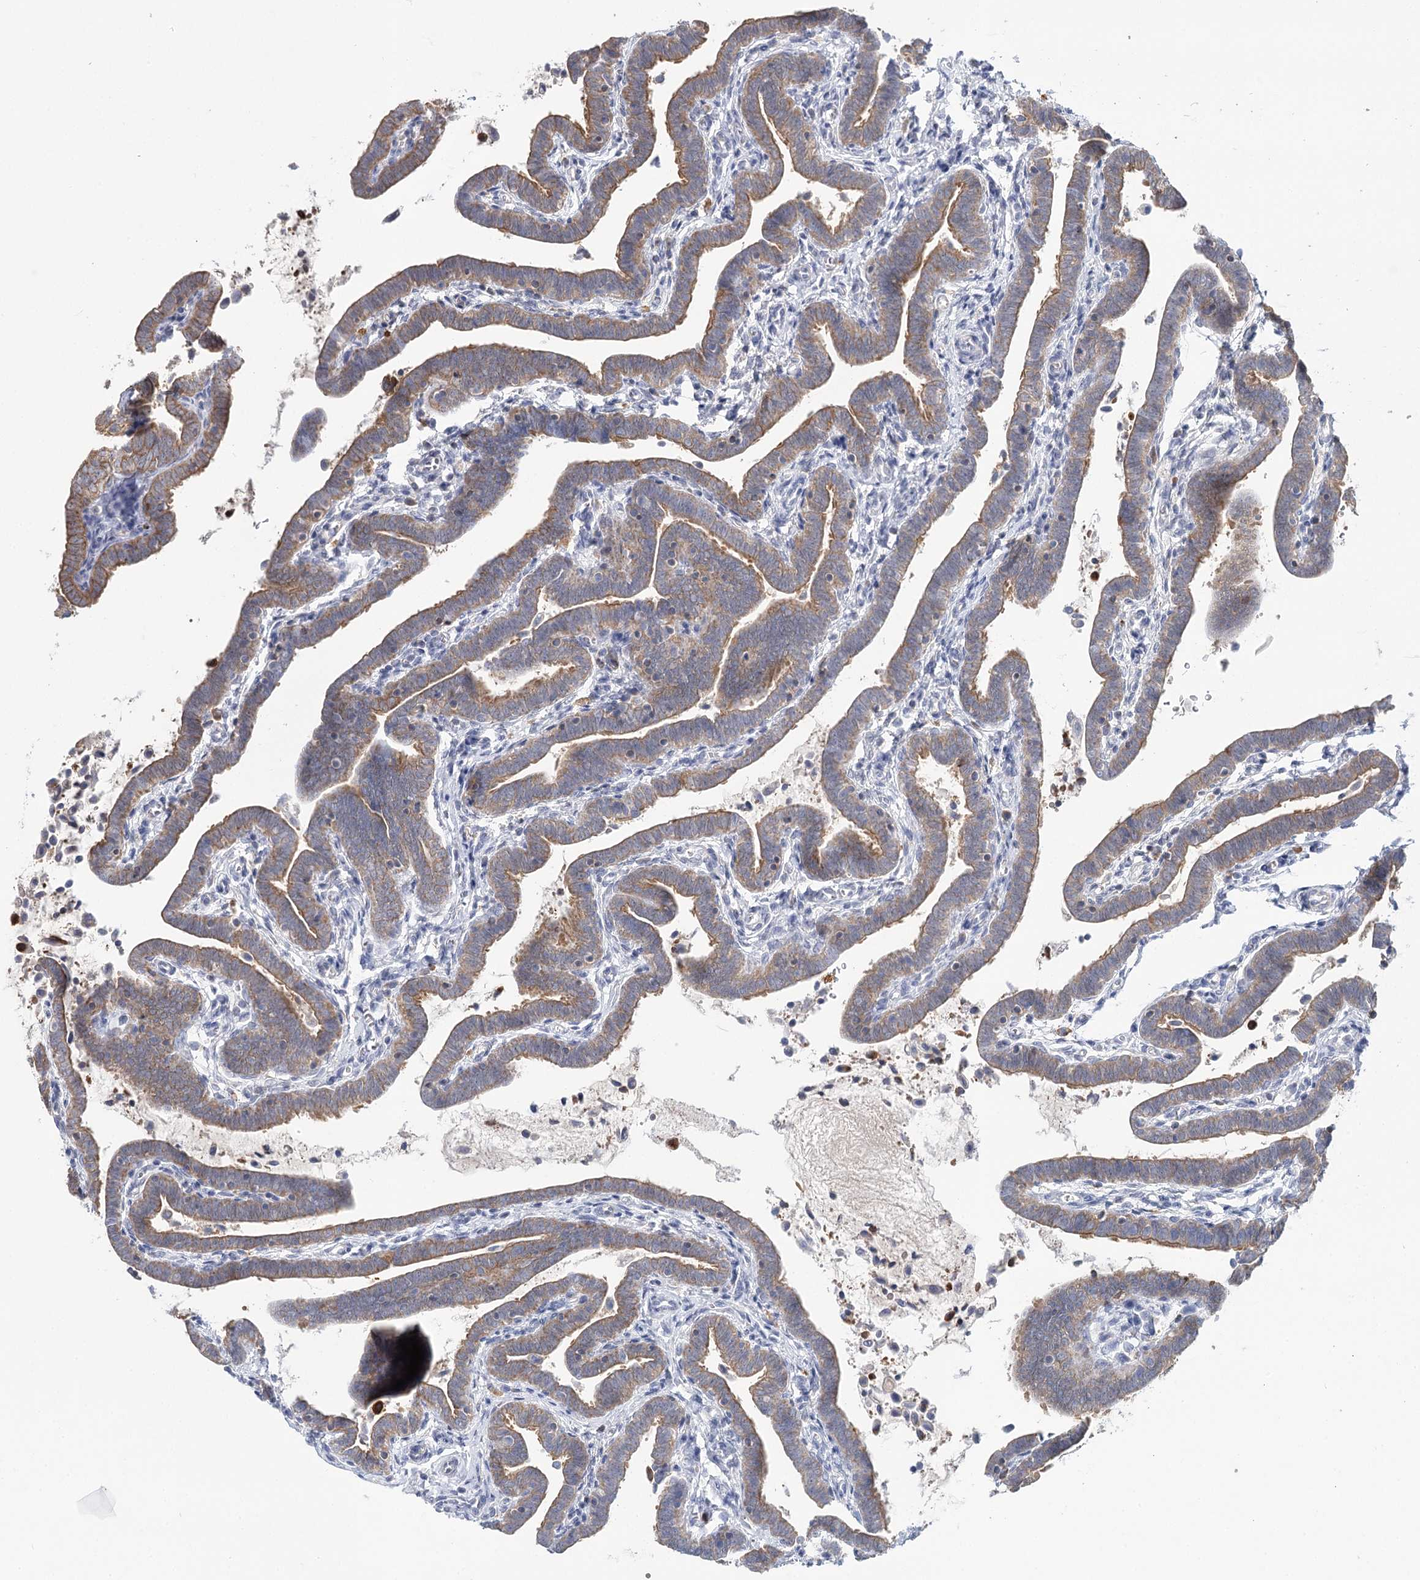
{"staining": {"intensity": "moderate", "quantity": ">75%", "location": "cytoplasmic/membranous"}, "tissue": "fallopian tube", "cell_type": "Glandular cells", "image_type": "normal", "snomed": [{"axis": "morphology", "description": "Normal tissue, NOS"}, {"axis": "topography", "description": "Fallopian tube"}], "caption": "Approximately >75% of glandular cells in unremarkable fallopian tube show moderate cytoplasmic/membranous protein staining as visualized by brown immunohistochemical staining.", "gene": "ARHGAP44", "patient": {"sex": "female", "age": 36}}